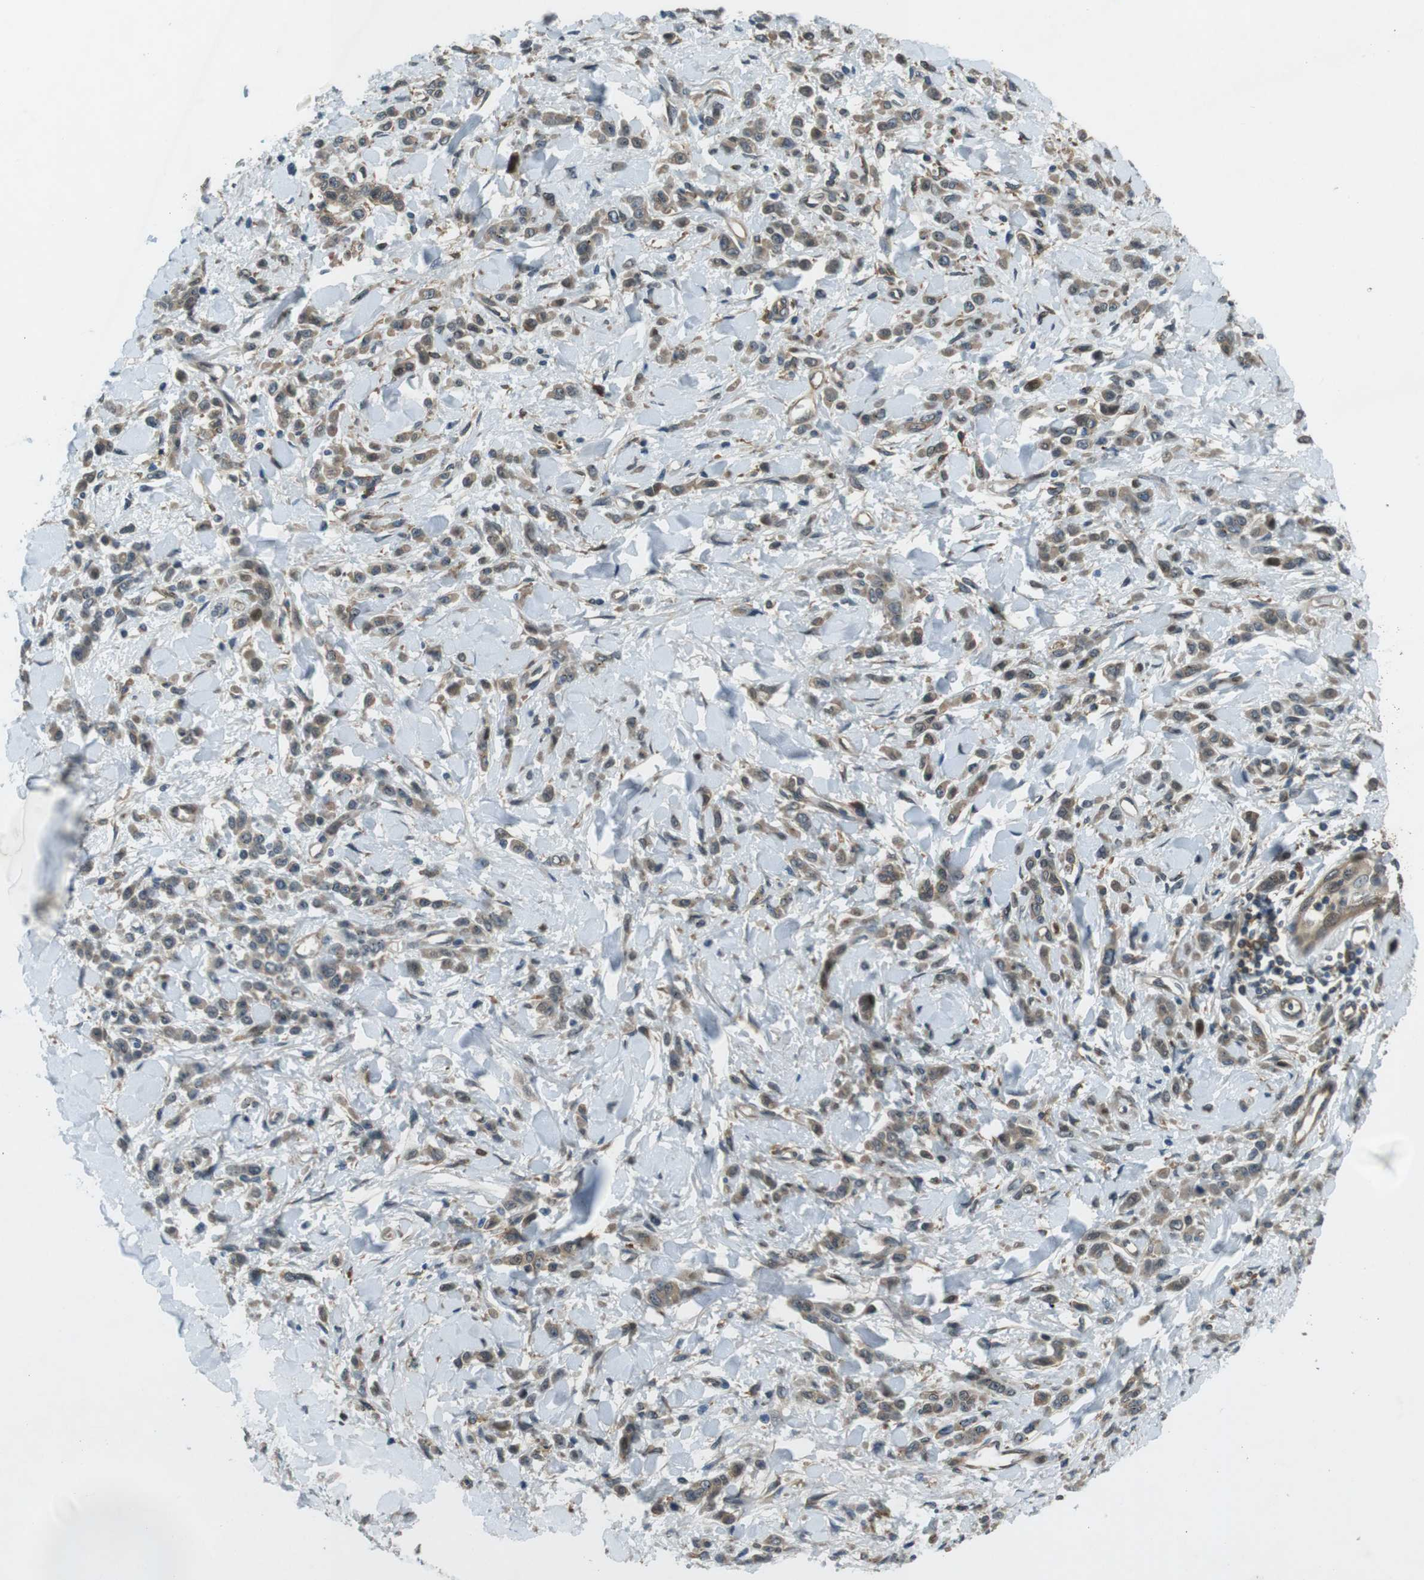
{"staining": {"intensity": "moderate", "quantity": ">75%", "location": "cytoplasmic/membranous"}, "tissue": "stomach cancer", "cell_type": "Tumor cells", "image_type": "cancer", "snomed": [{"axis": "morphology", "description": "Normal tissue, NOS"}, {"axis": "morphology", "description": "Adenocarcinoma, NOS"}, {"axis": "topography", "description": "Stomach"}], "caption": "Tumor cells reveal medium levels of moderate cytoplasmic/membranous expression in approximately >75% of cells in human stomach cancer (adenocarcinoma).", "gene": "PALD1", "patient": {"sex": "male", "age": 82}}